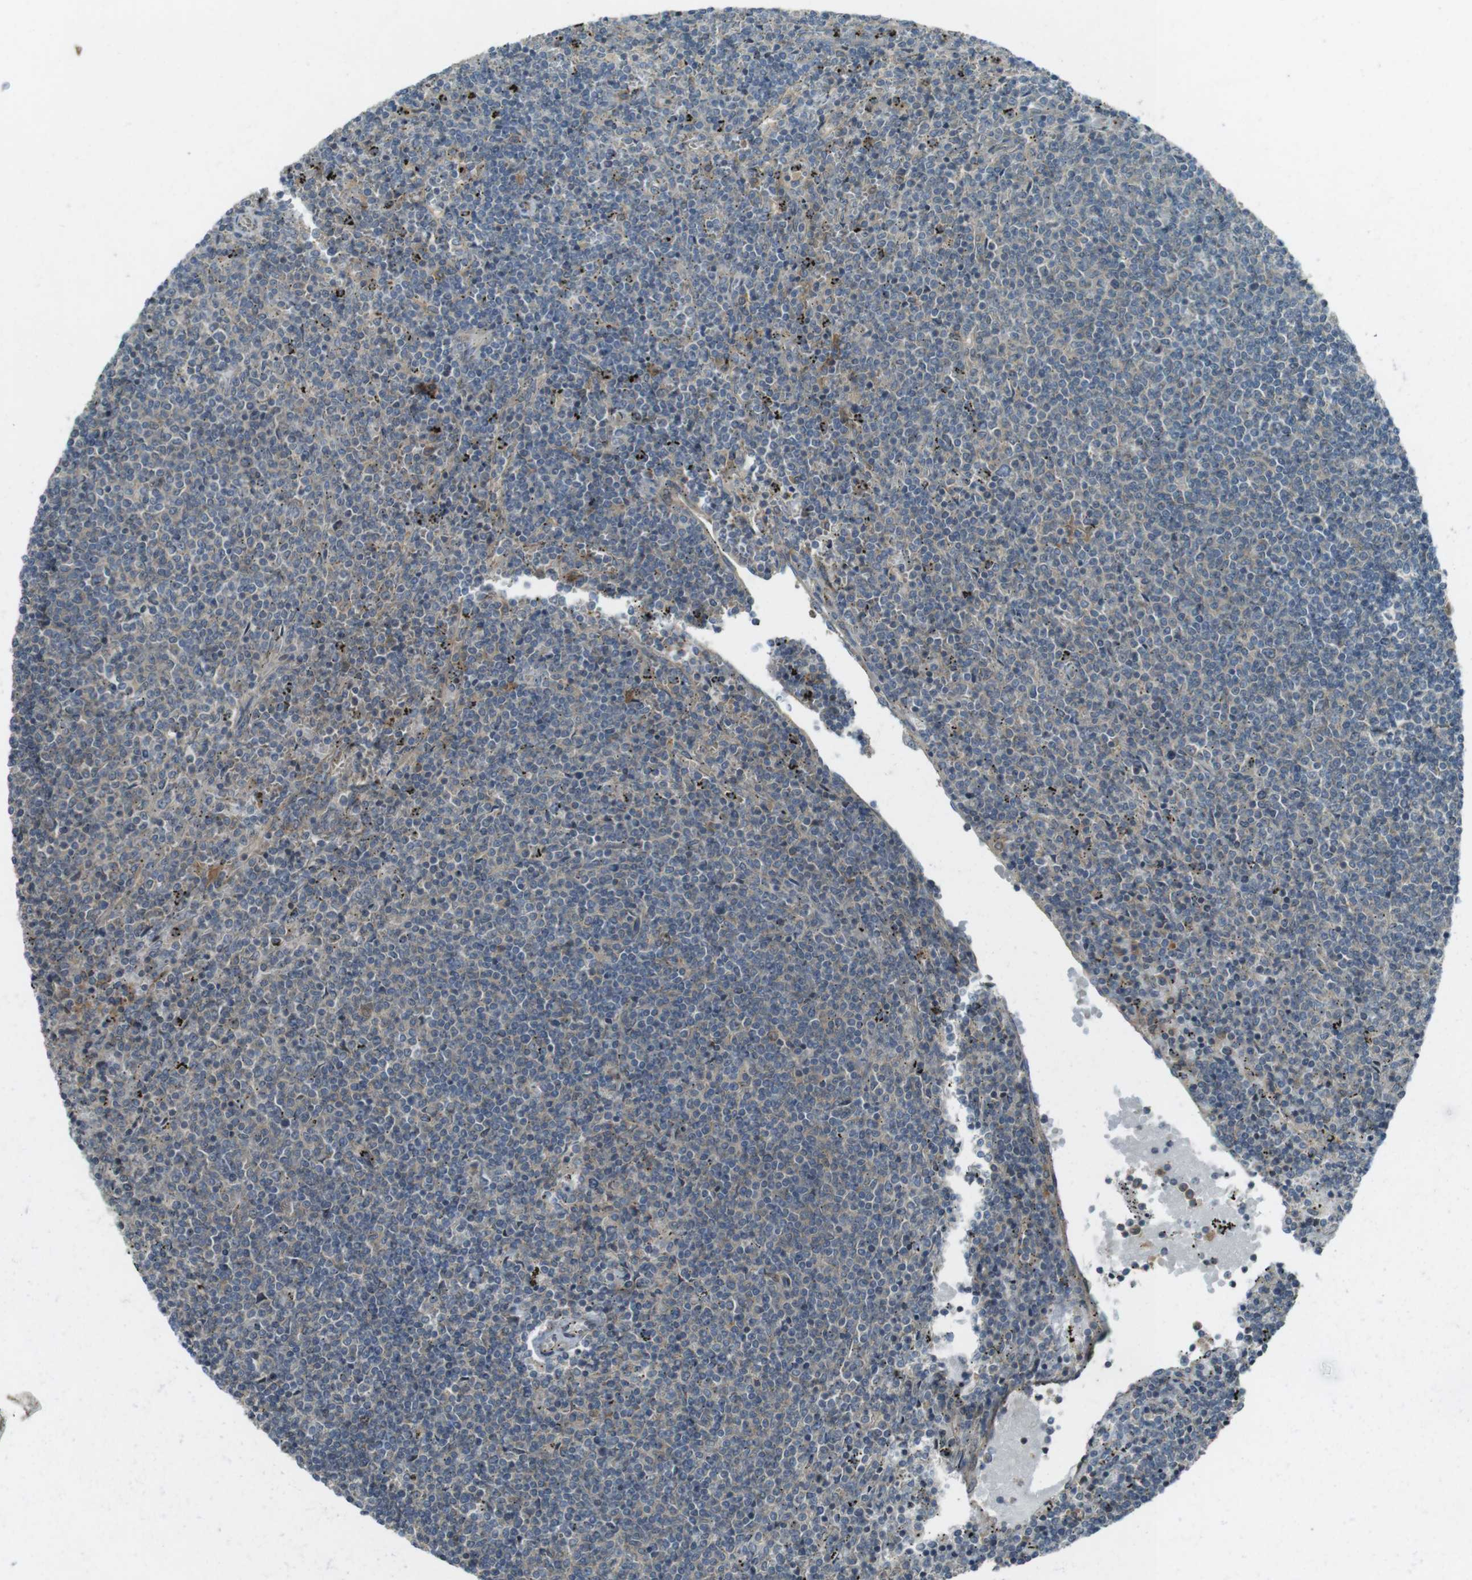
{"staining": {"intensity": "negative", "quantity": "none", "location": "none"}, "tissue": "lymphoma", "cell_type": "Tumor cells", "image_type": "cancer", "snomed": [{"axis": "morphology", "description": "Malignant lymphoma, non-Hodgkin's type, Low grade"}, {"axis": "topography", "description": "Spleen"}], "caption": "Photomicrograph shows no significant protein staining in tumor cells of lymphoma.", "gene": "ZYX", "patient": {"sex": "female", "age": 50}}